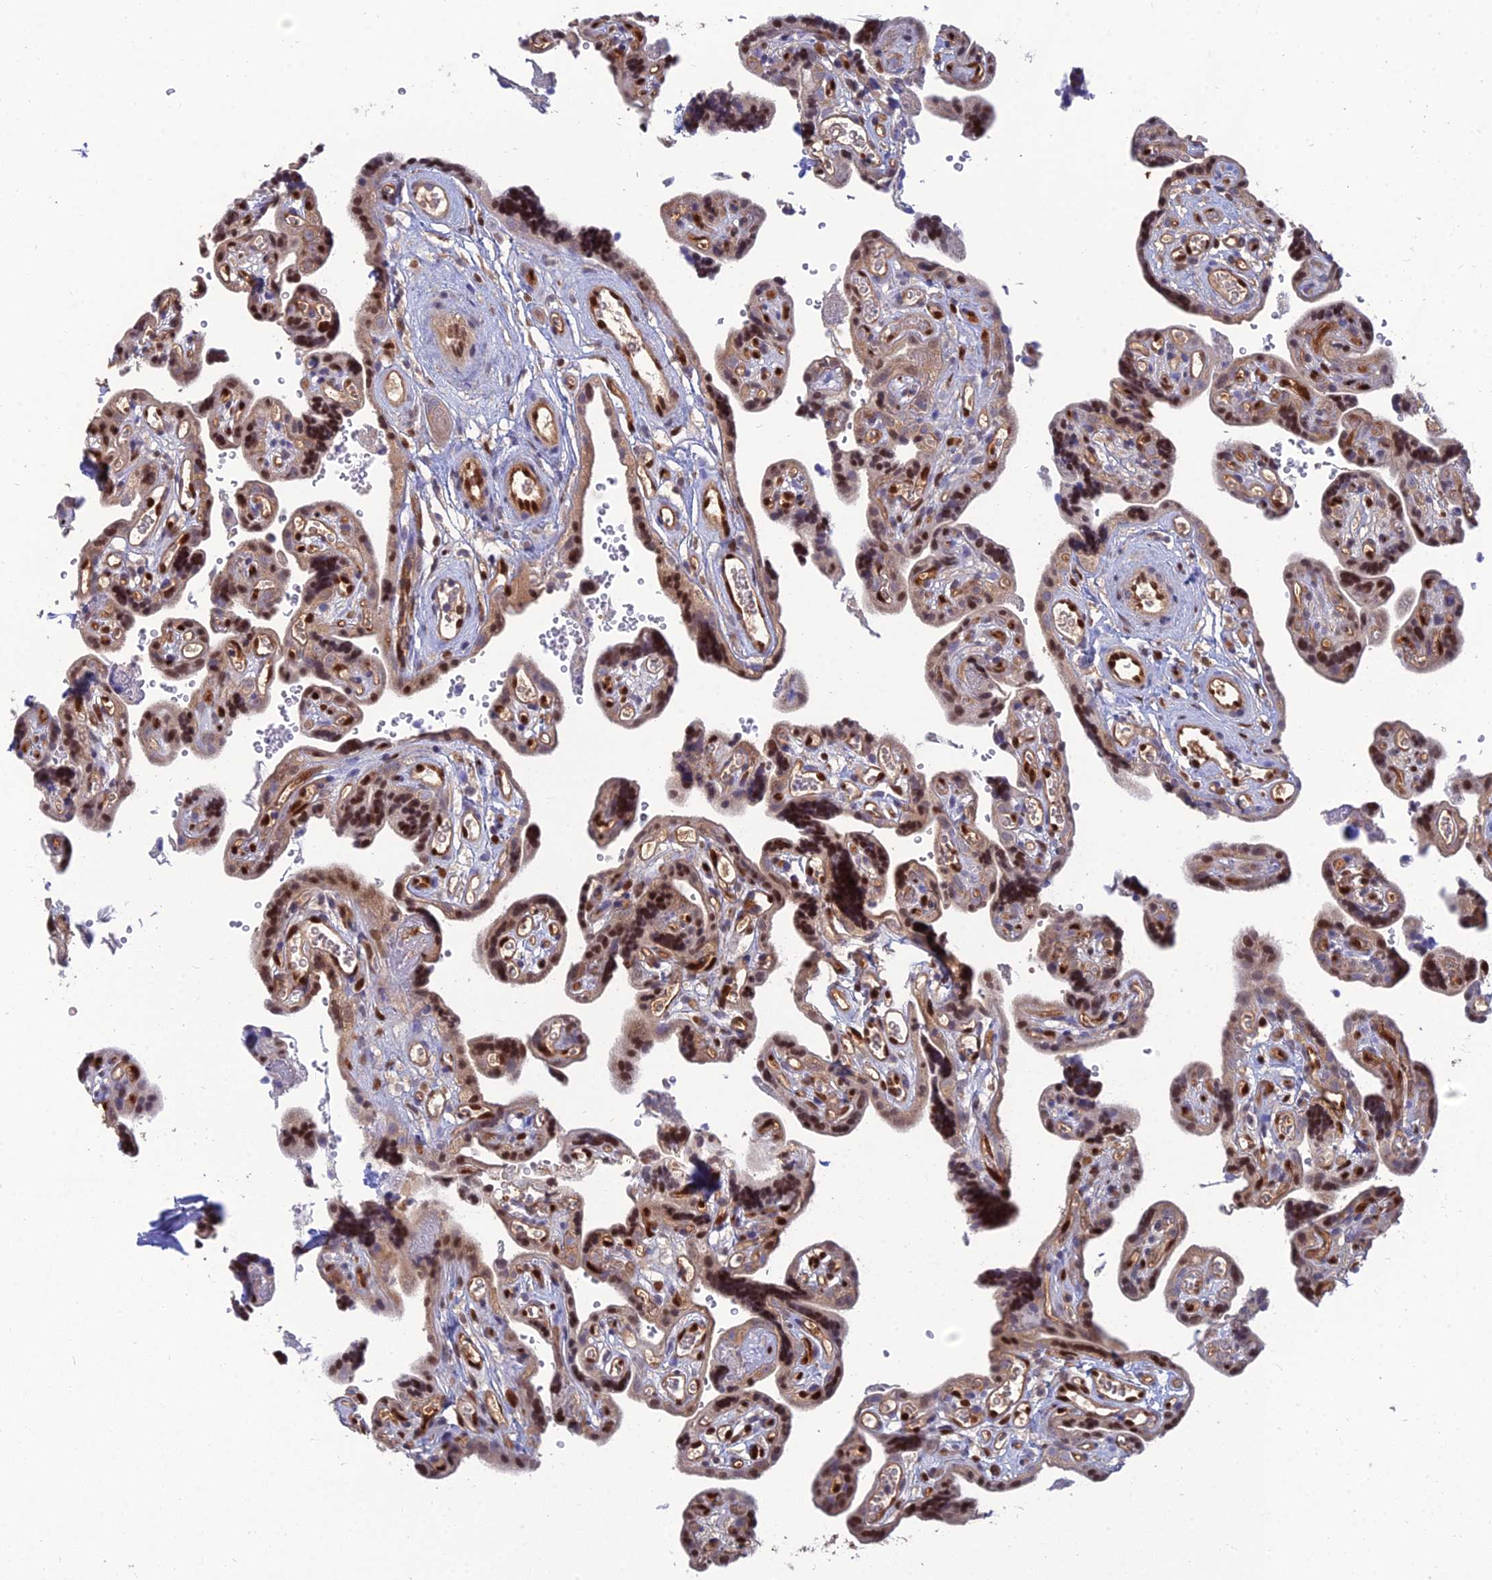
{"staining": {"intensity": "strong", "quantity": "25%-75%", "location": "nuclear"}, "tissue": "placenta", "cell_type": "Decidual cells", "image_type": "normal", "snomed": [{"axis": "morphology", "description": "Normal tissue, NOS"}, {"axis": "topography", "description": "Placenta"}], "caption": "IHC photomicrograph of unremarkable placenta: human placenta stained using immunohistochemistry shows high levels of strong protein expression localized specifically in the nuclear of decidual cells, appearing as a nuclear brown color.", "gene": "DNPEP", "patient": {"sex": "female", "age": 30}}